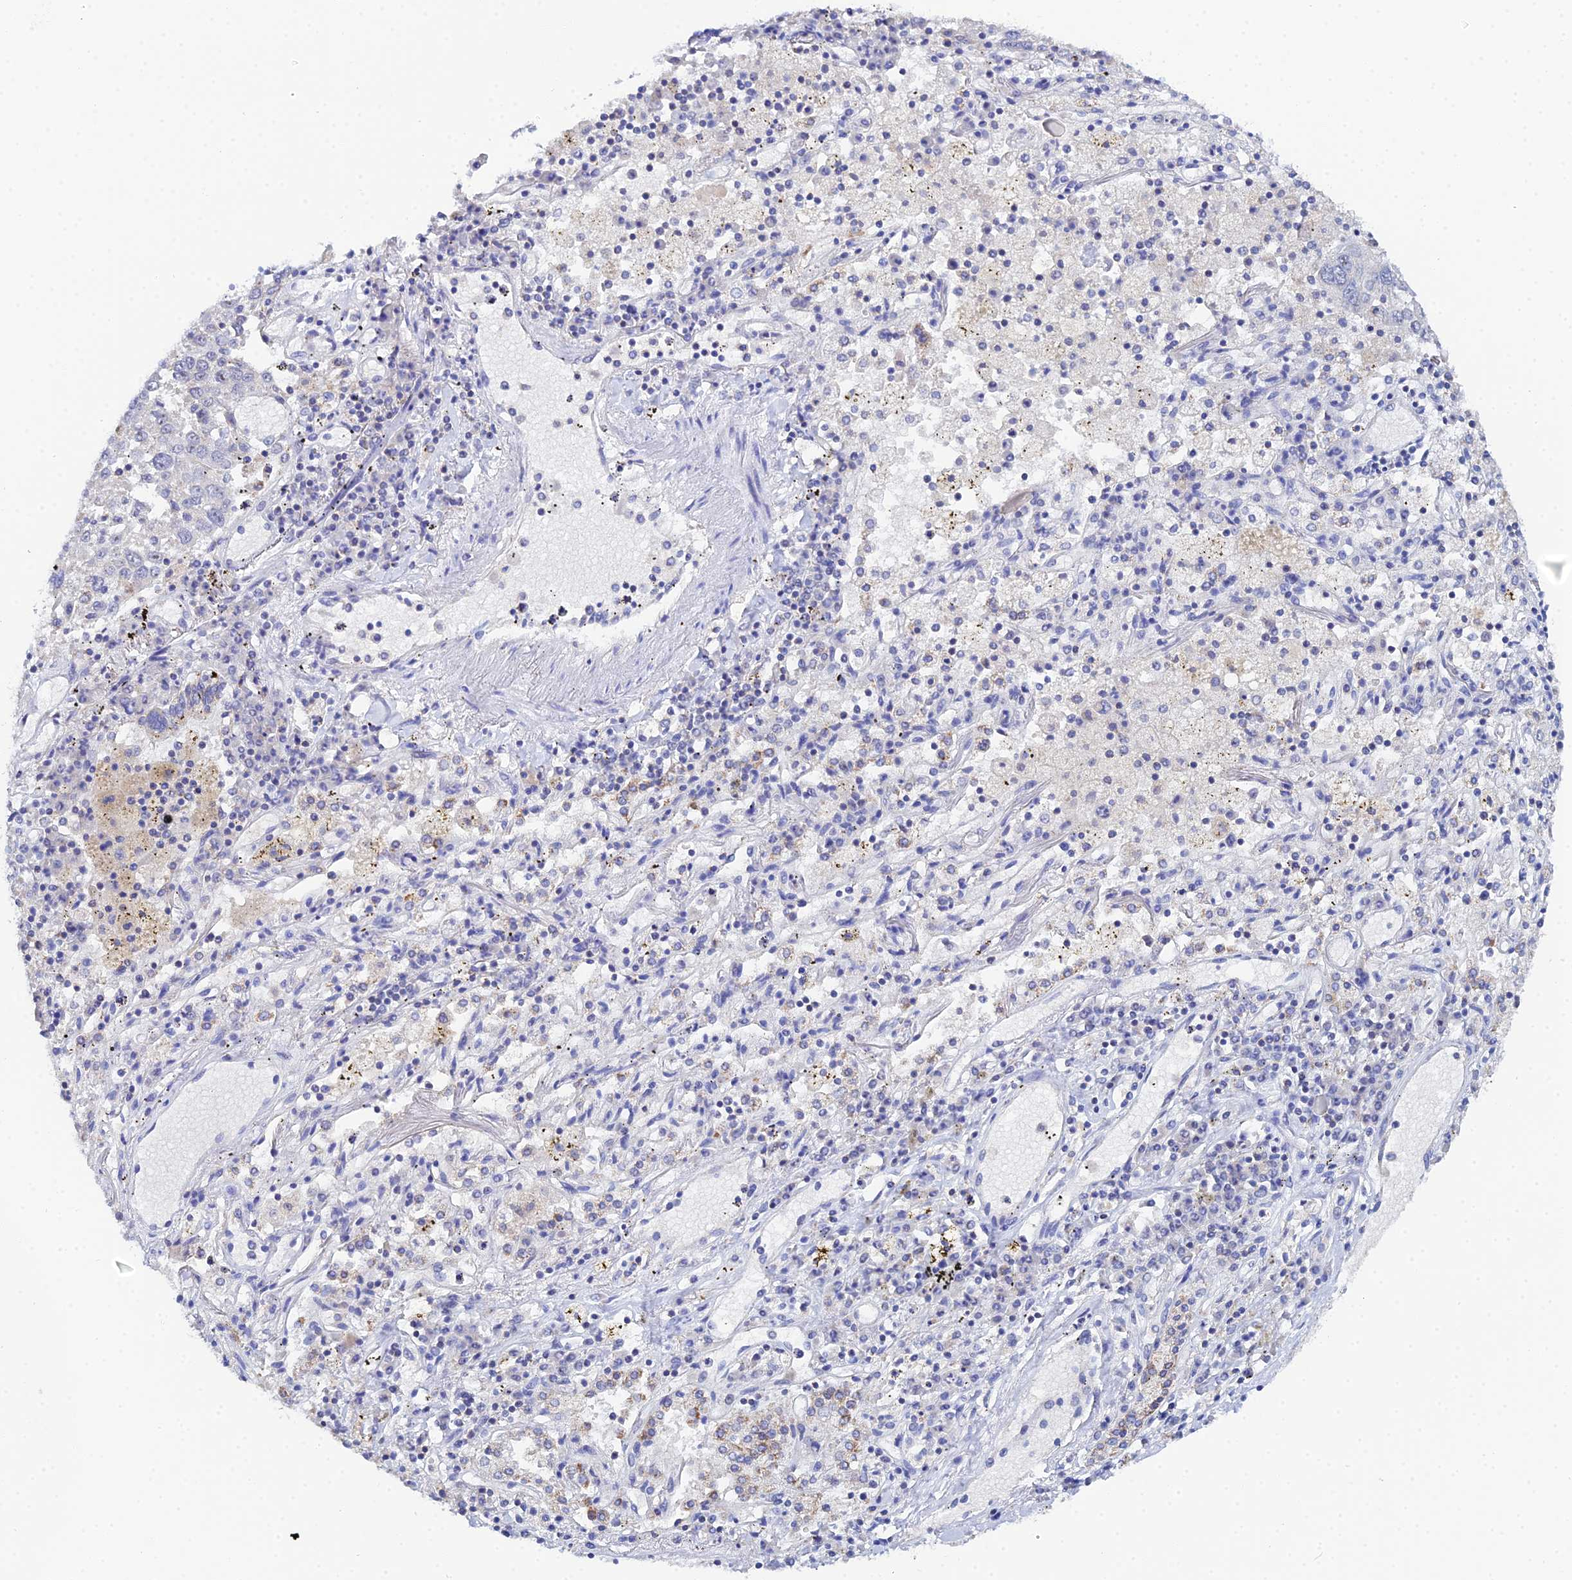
{"staining": {"intensity": "negative", "quantity": "none", "location": "none"}, "tissue": "lung cancer", "cell_type": "Tumor cells", "image_type": "cancer", "snomed": [{"axis": "morphology", "description": "Squamous cell carcinoma, NOS"}, {"axis": "topography", "description": "Lung"}], "caption": "The photomicrograph exhibits no staining of tumor cells in lung cancer (squamous cell carcinoma).", "gene": "PLPP4", "patient": {"sex": "male", "age": 65}}